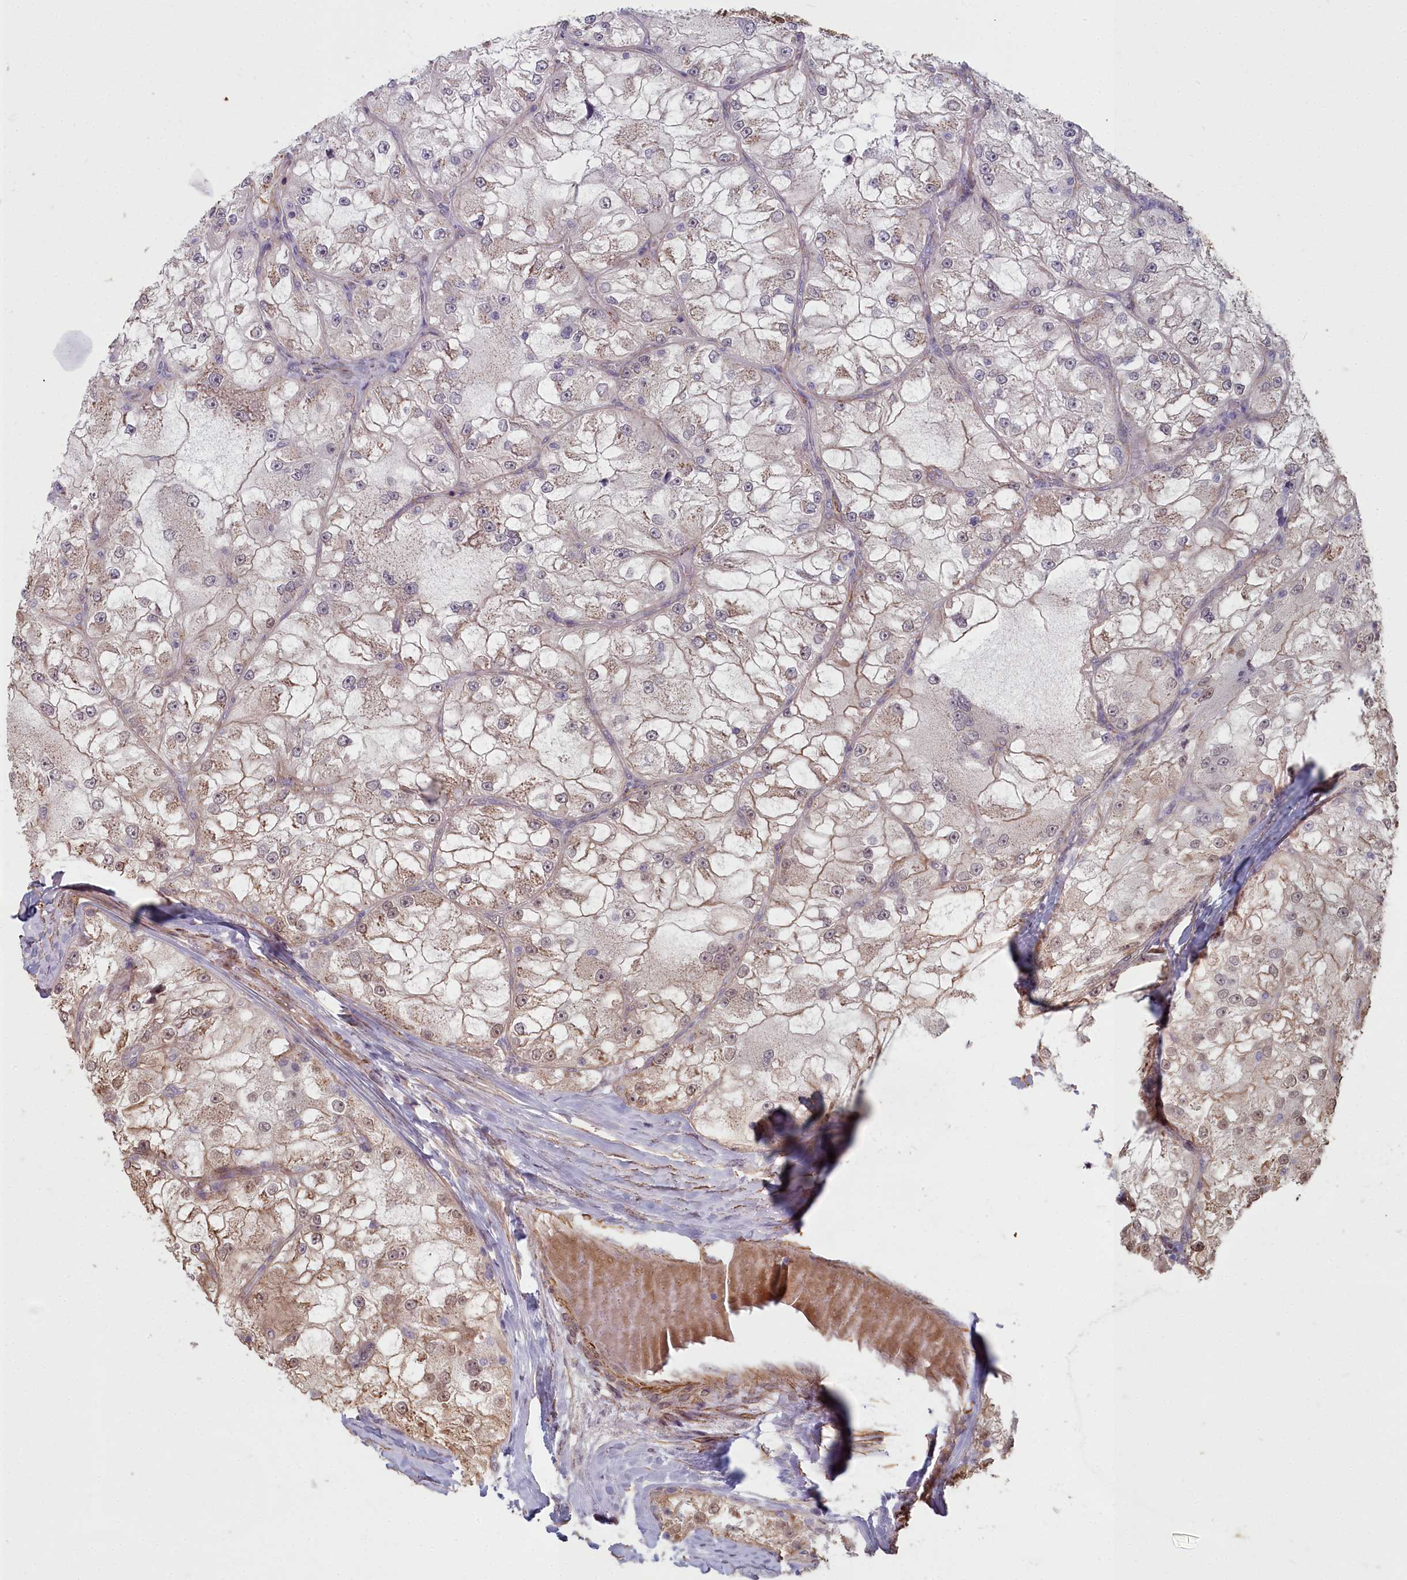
{"staining": {"intensity": "moderate", "quantity": "<25%", "location": "cytoplasmic/membranous"}, "tissue": "renal cancer", "cell_type": "Tumor cells", "image_type": "cancer", "snomed": [{"axis": "morphology", "description": "Adenocarcinoma, NOS"}, {"axis": "topography", "description": "Kidney"}], "caption": "A high-resolution photomicrograph shows IHC staining of renal cancer (adenocarcinoma), which displays moderate cytoplasmic/membranous positivity in about <25% of tumor cells.", "gene": "ZNF626", "patient": {"sex": "female", "age": 72}}